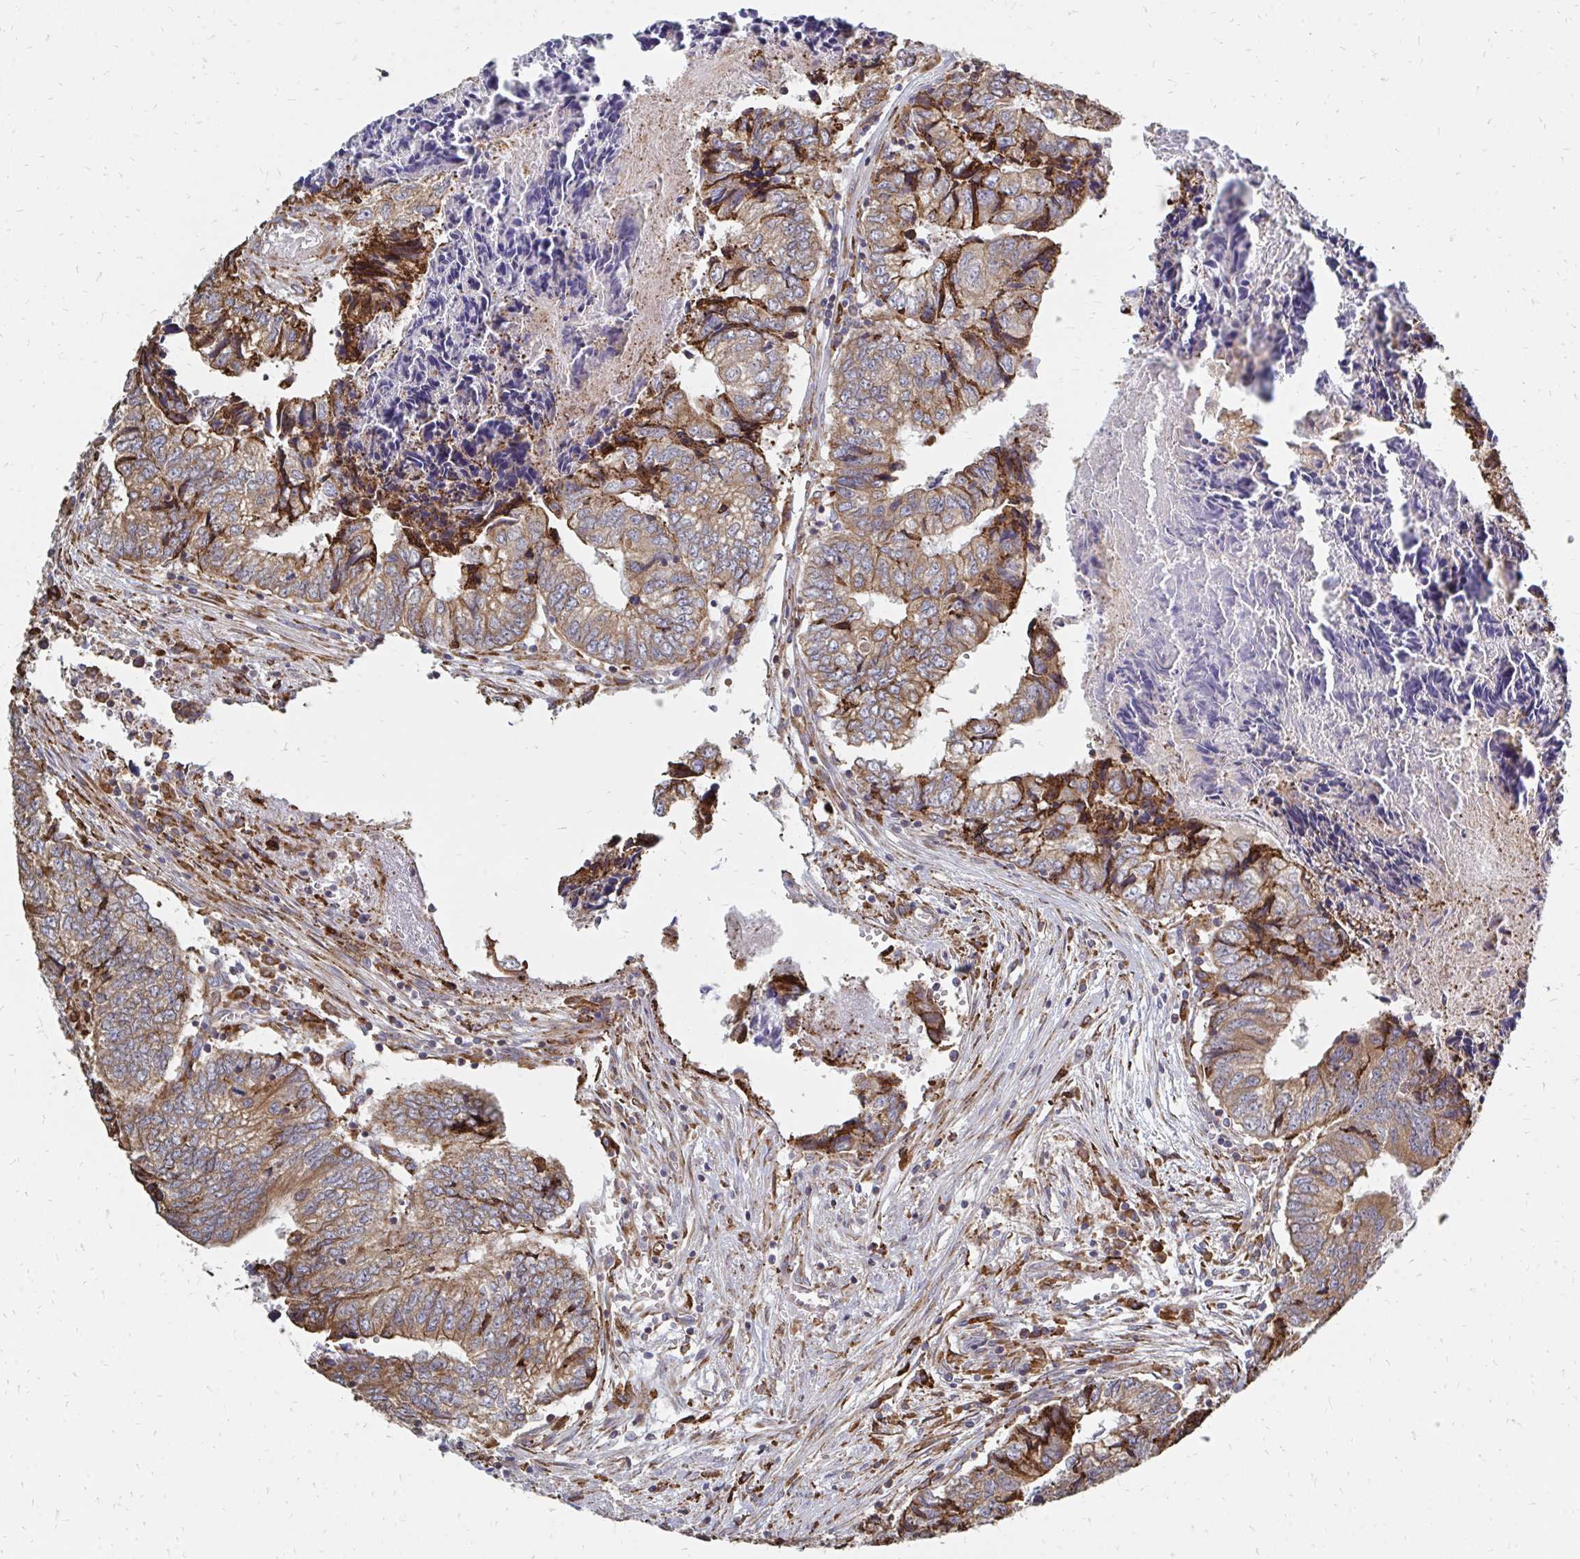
{"staining": {"intensity": "weak", "quantity": ">75%", "location": "cytoplasmic/membranous"}, "tissue": "colorectal cancer", "cell_type": "Tumor cells", "image_type": "cancer", "snomed": [{"axis": "morphology", "description": "Adenocarcinoma, NOS"}, {"axis": "topography", "description": "Colon"}], "caption": "Immunohistochemical staining of colorectal cancer reveals low levels of weak cytoplasmic/membranous protein positivity in about >75% of tumor cells. Immunohistochemistry stains the protein of interest in brown and the nuclei are stained blue.", "gene": "PPP1R13L", "patient": {"sex": "male", "age": 86}}